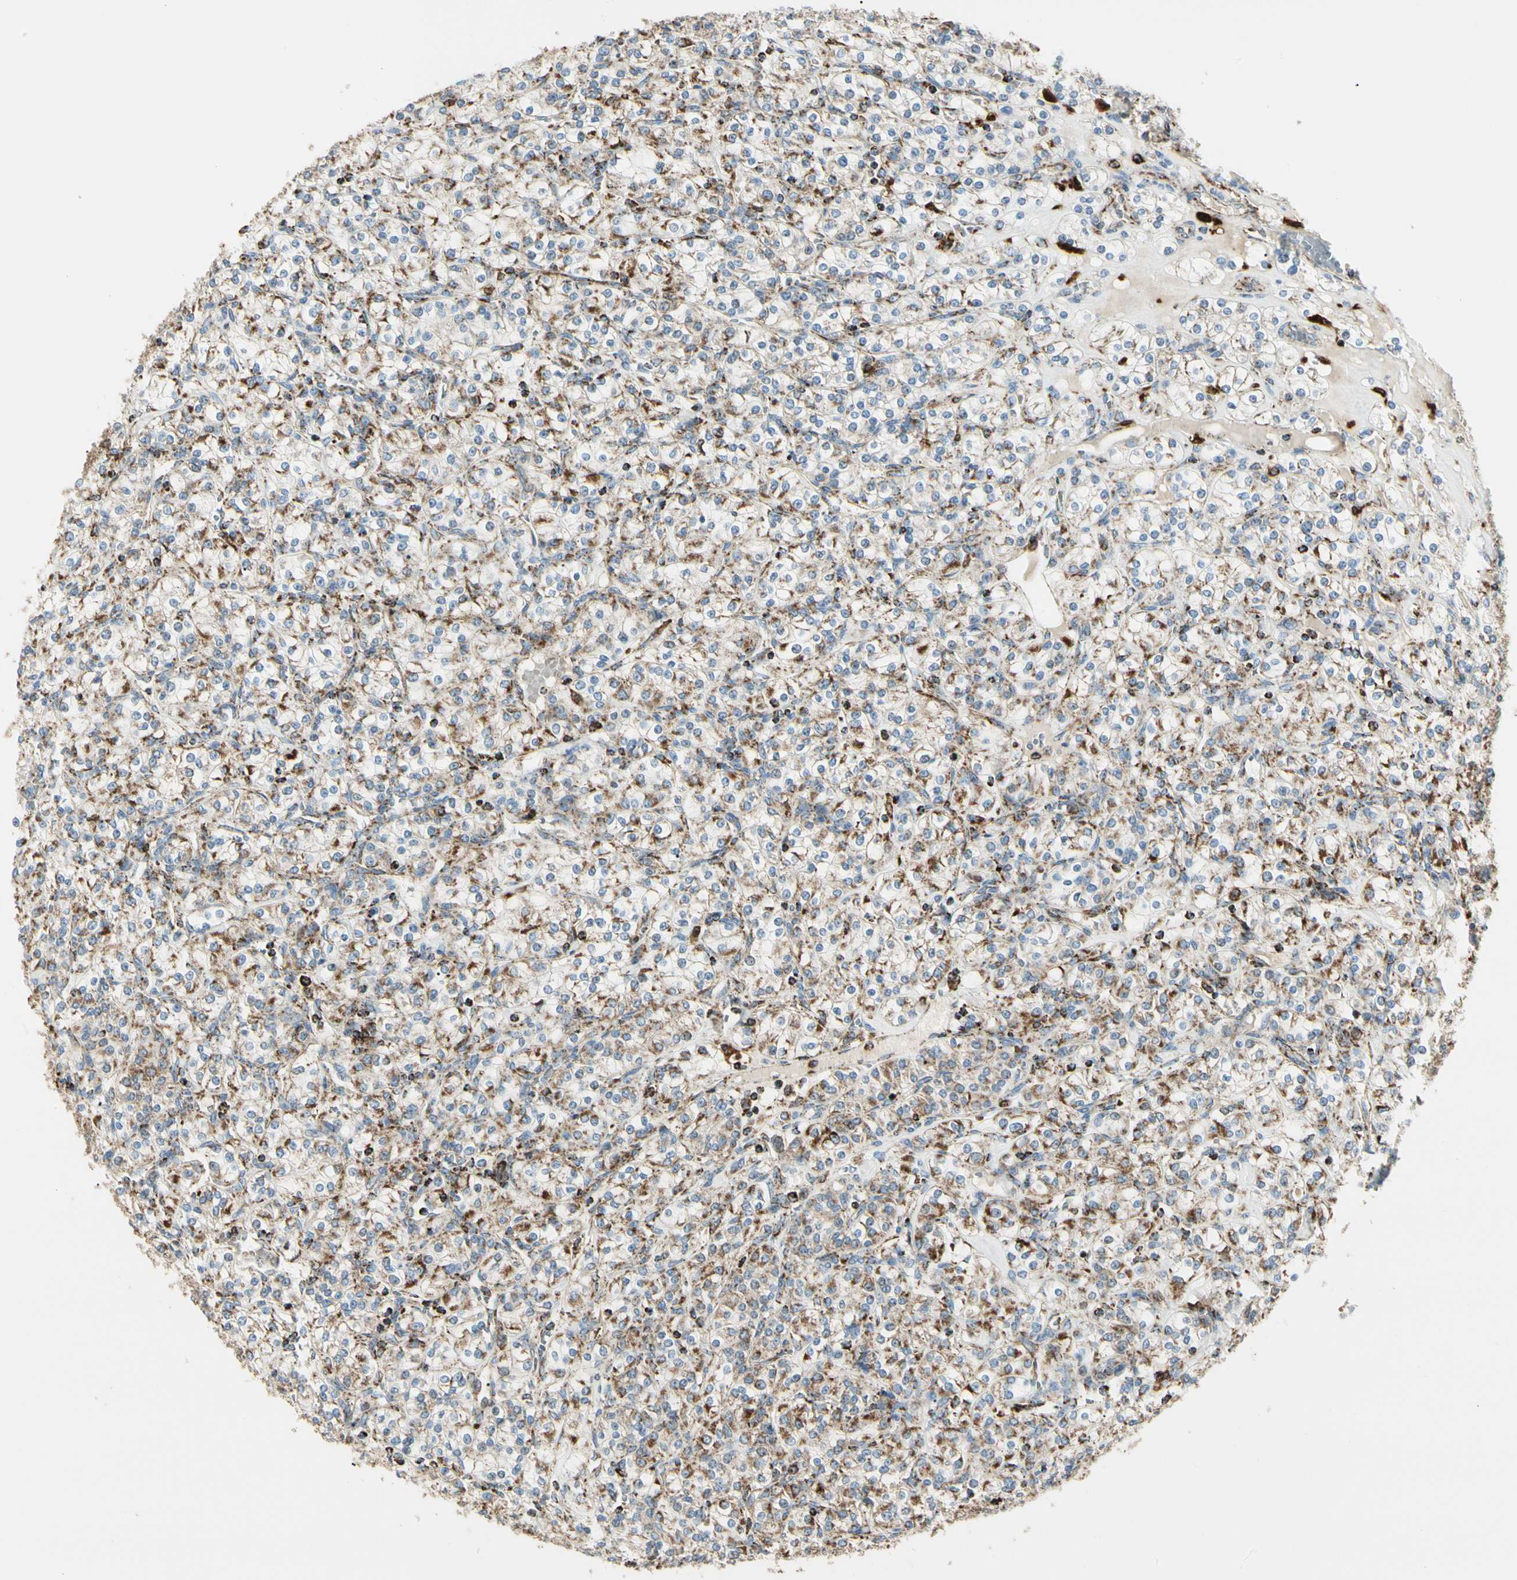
{"staining": {"intensity": "moderate", "quantity": "25%-75%", "location": "cytoplasmic/membranous"}, "tissue": "renal cancer", "cell_type": "Tumor cells", "image_type": "cancer", "snomed": [{"axis": "morphology", "description": "Adenocarcinoma, NOS"}, {"axis": "topography", "description": "Kidney"}], "caption": "Brown immunohistochemical staining in human adenocarcinoma (renal) demonstrates moderate cytoplasmic/membranous staining in approximately 25%-75% of tumor cells.", "gene": "ME2", "patient": {"sex": "male", "age": 77}}